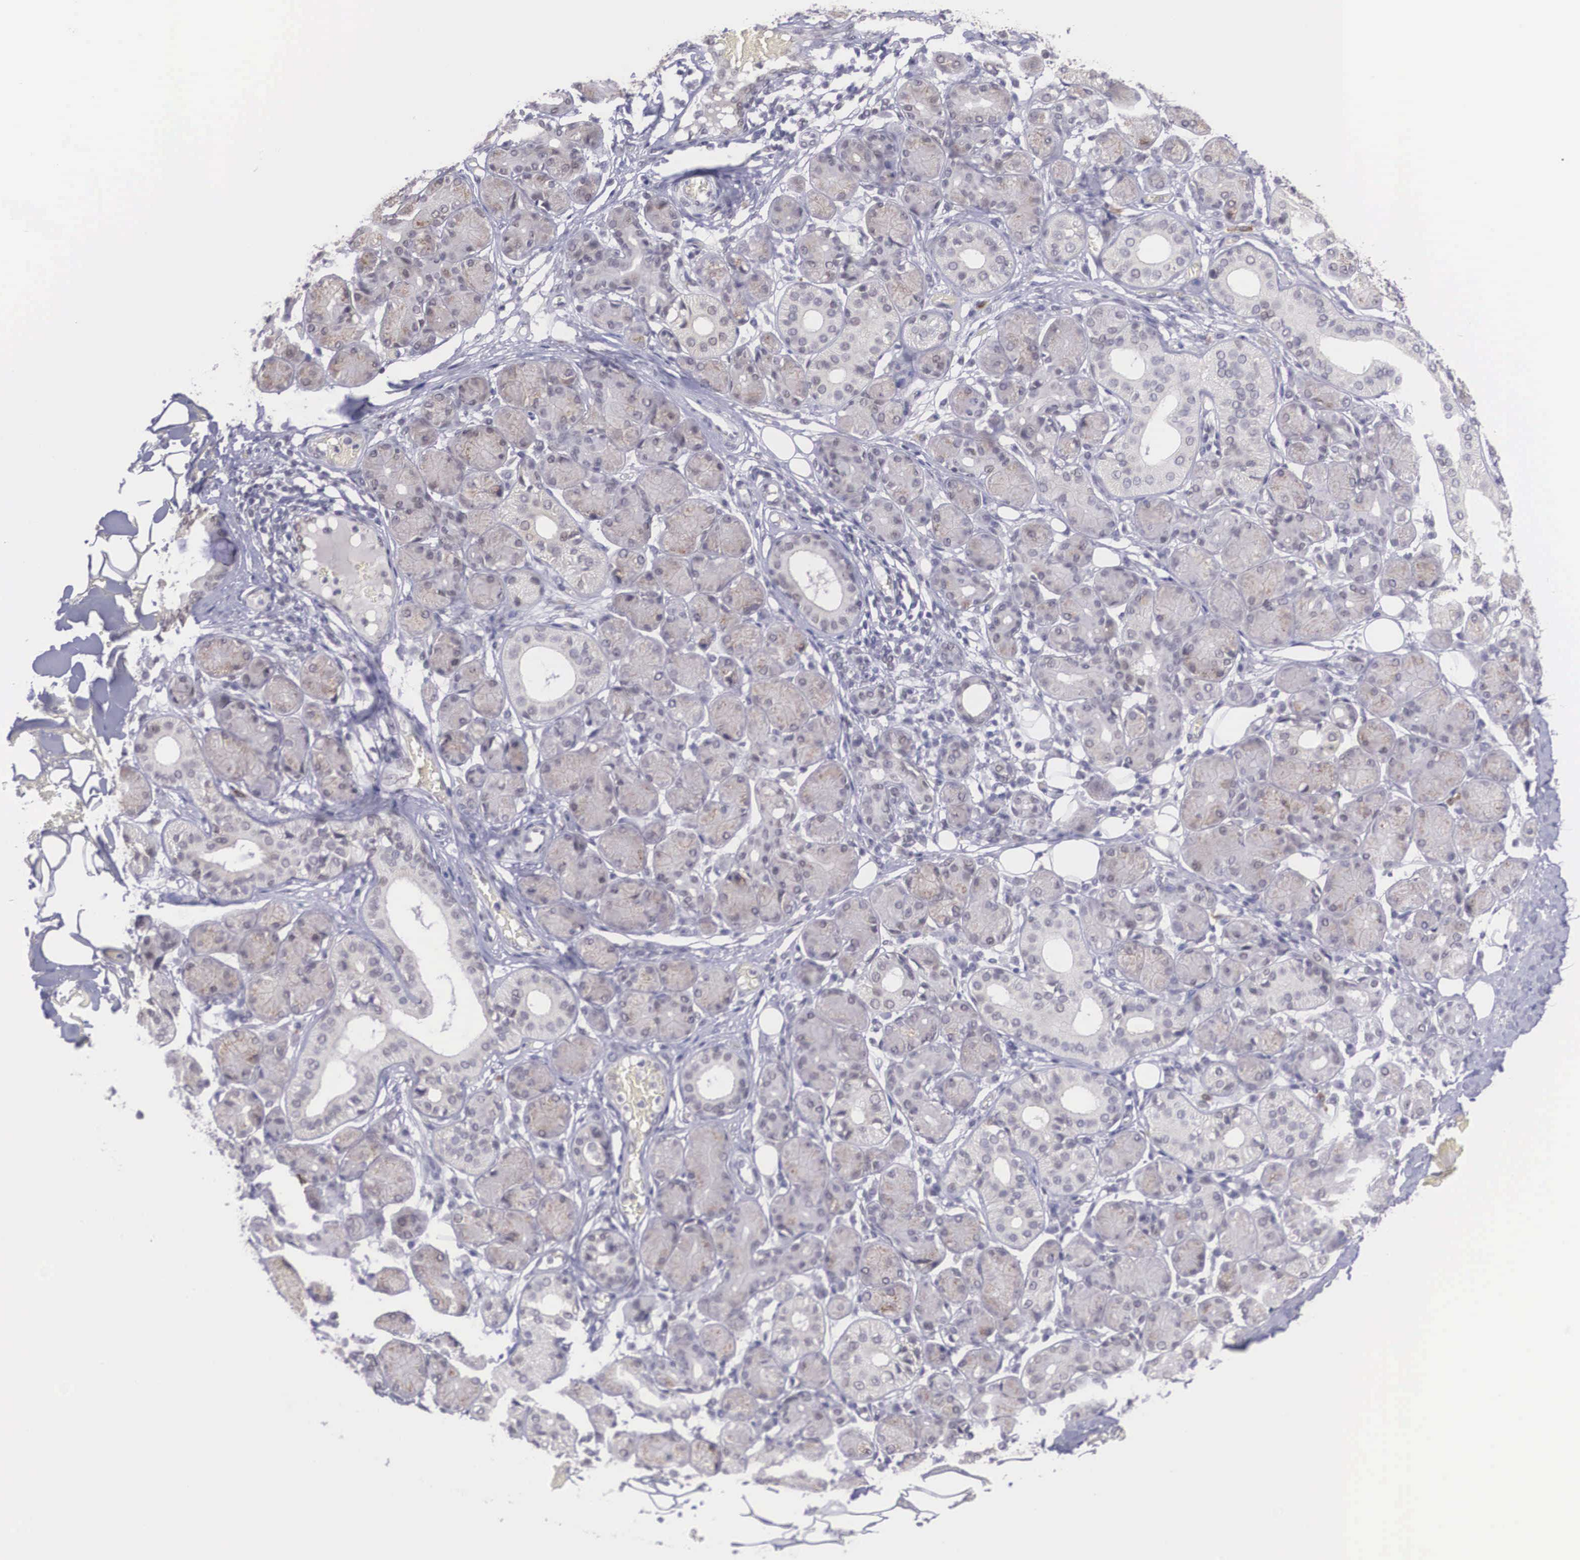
{"staining": {"intensity": "moderate", "quantity": ">75%", "location": "cytoplasmic/membranous"}, "tissue": "salivary gland", "cell_type": "Glandular cells", "image_type": "normal", "snomed": [{"axis": "morphology", "description": "Normal tissue, NOS"}, {"axis": "topography", "description": "Salivary gland"}, {"axis": "topography", "description": "Peripheral nerve tissue"}], "caption": "Immunohistochemistry (IHC) (DAB) staining of unremarkable human salivary gland exhibits moderate cytoplasmic/membranous protein positivity in about >75% of glandular cells. Nuclei are stained in blue.", "gene": "NINL", "patient": {"sex": "male", "age": 62}}